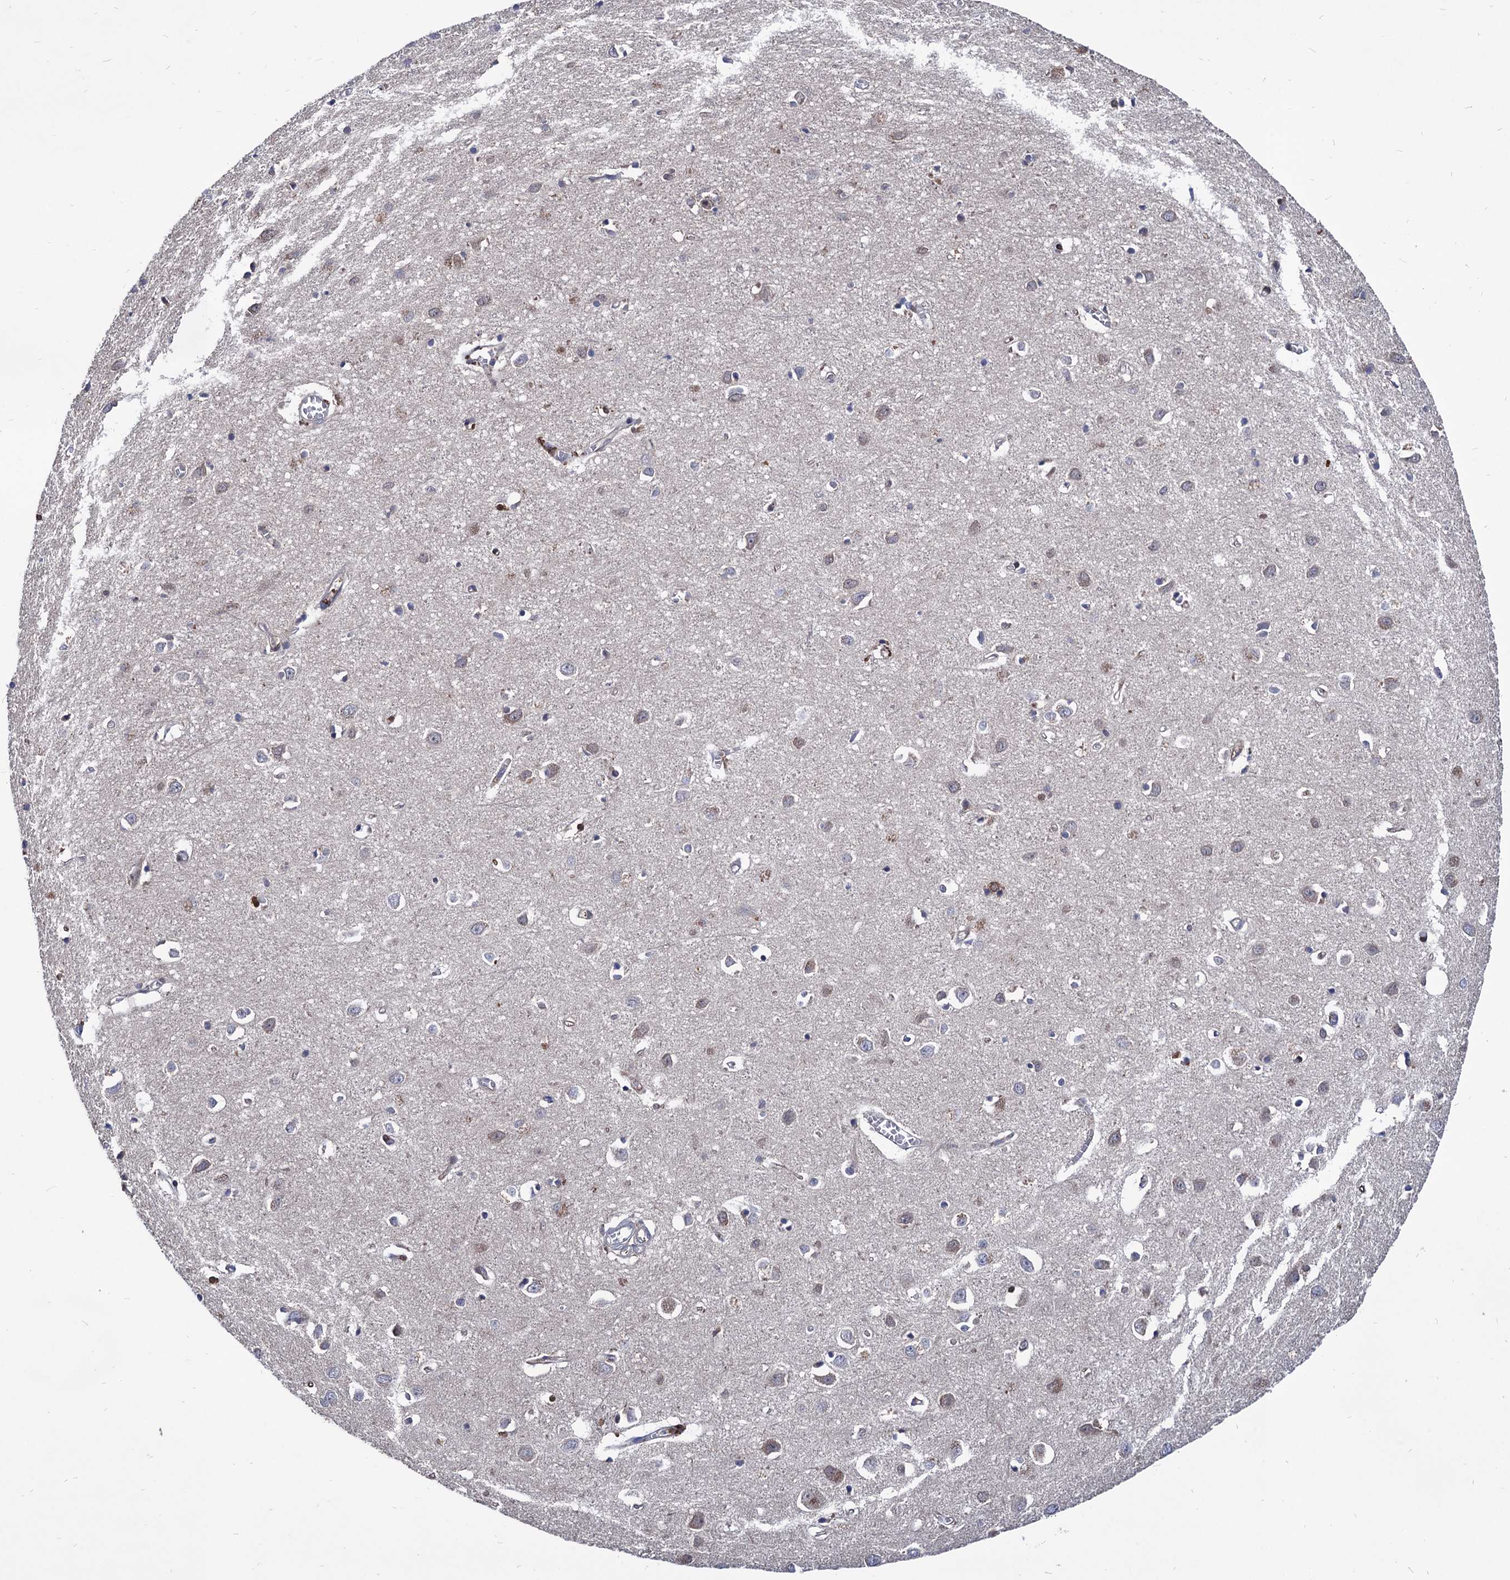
{"staining": {"intensity": "negative", "quantity": "none", "location": "none"}, "tissue": "cerebral cortex", "cell_type": "Endothelial cells", "image_type": "normal", "snomed": [{"axis": "morphology", "description": "Normal tissue, NOS"}, {"axis": "topography", "description": "Cerebral cortex"}], "caption": "A high-resolution histopathology image shows immunohistochemistry (IHC) staining of unremarkable cerebral cortex, which displays no significant positivity in endothelial cells. The staining is performed using DAB (3,3'-diaminobenzidine) brown chromogen with nuclei counter-stained in using hematoxylin.", "gene": "CPPED1", "patient": {"sex": "female", "age": 64}}